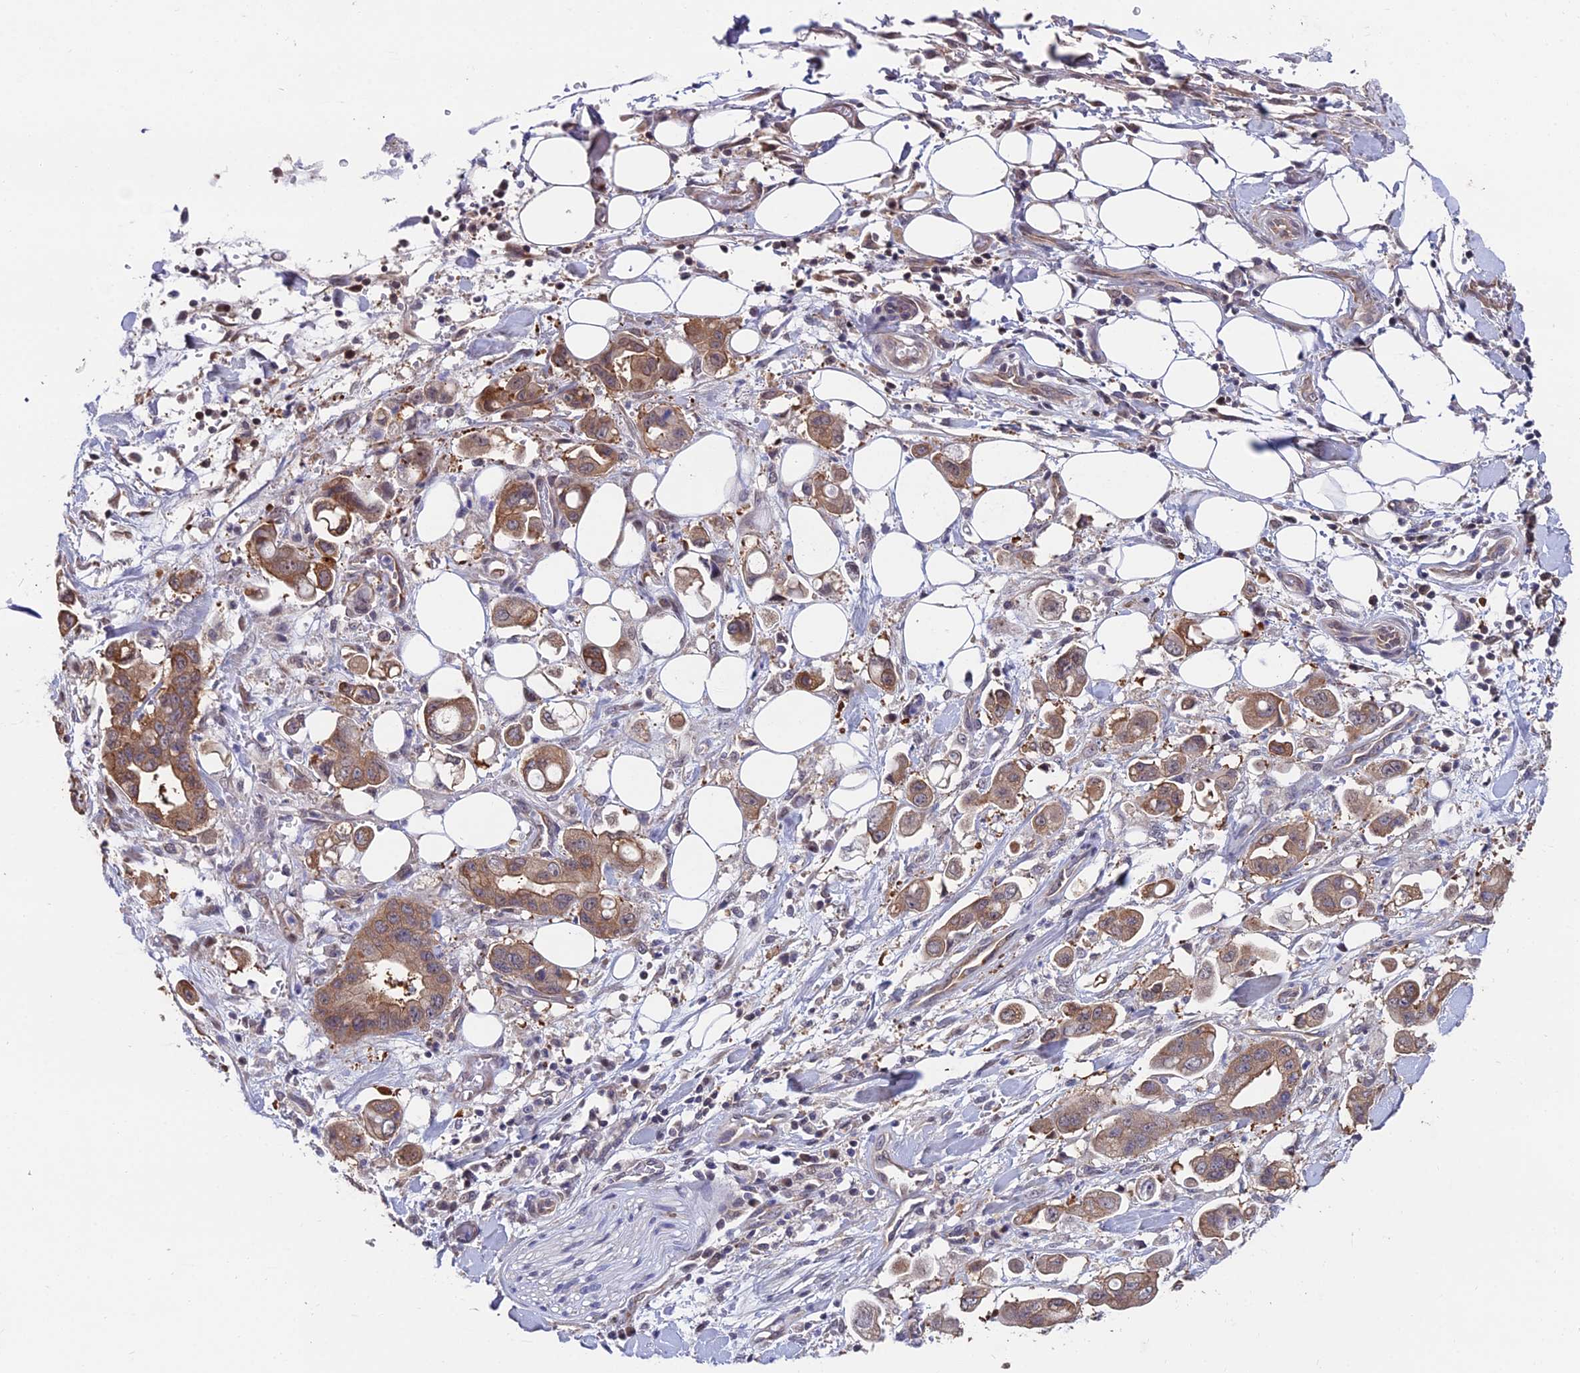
{"staining": {"intensity": "moderate", "quantity": ">75%", "location": "cytoplasmic/membranous"}, "tissue": "stomach cancer", "cell_type": "Tumor cells", "image_type": "cancer", "snomed": [{"axis": "morphology", "description": "Adenocarcinoma, NOS"}, {"axis": "topography", "description": "Stomach"}], "caption": "The immunohistochemical stain shows moderate cytoplasmic/membranous expression in tumor cells of stomach cancer (adenocarcinoma) tissue.", "gene": "INPP4A", "patient": {"sex": "male", "age": 62}}